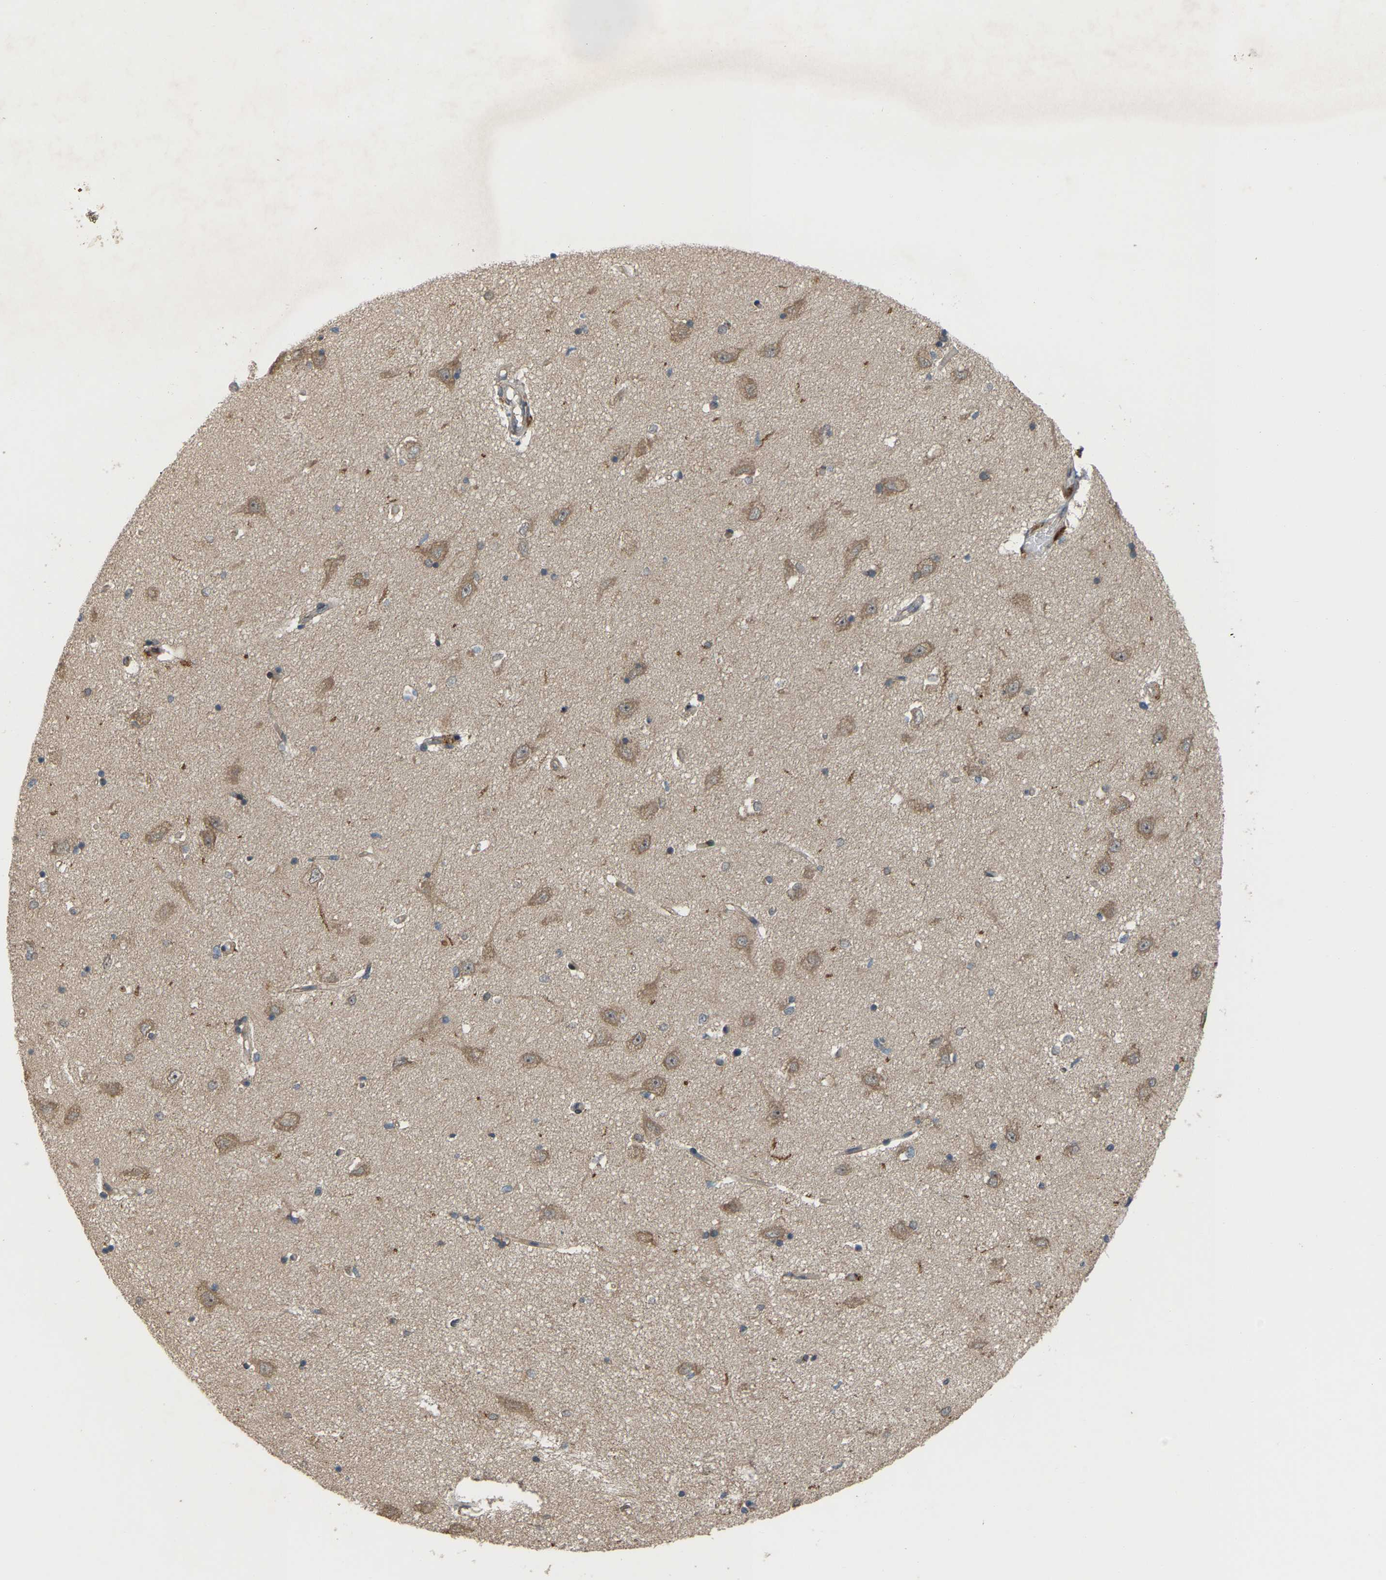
{"staining": {"intensity": "moderate", "quantity": "25%-75%", "location": "cytoplasmic/membranous"}, "tissue": "hippocampus", "cell_type": "Glial cells", "image_type": "normal", "snomed": [{"axis": "morphology", "description": "Normal tissue, NOS"}, {"axis": "topography", "description": "Hippocampus"}], "caption": "Immunohistochemical staining of benign human hippocampus demonstrates moderate cytoplasmic/membranous protein positivity in about 25%-75% of glial cells. (brown staining indicates protein expression, while blue staining denotes nuclei).", "gene": "CROT", "patient": {"sex": "male", "age": 45}}